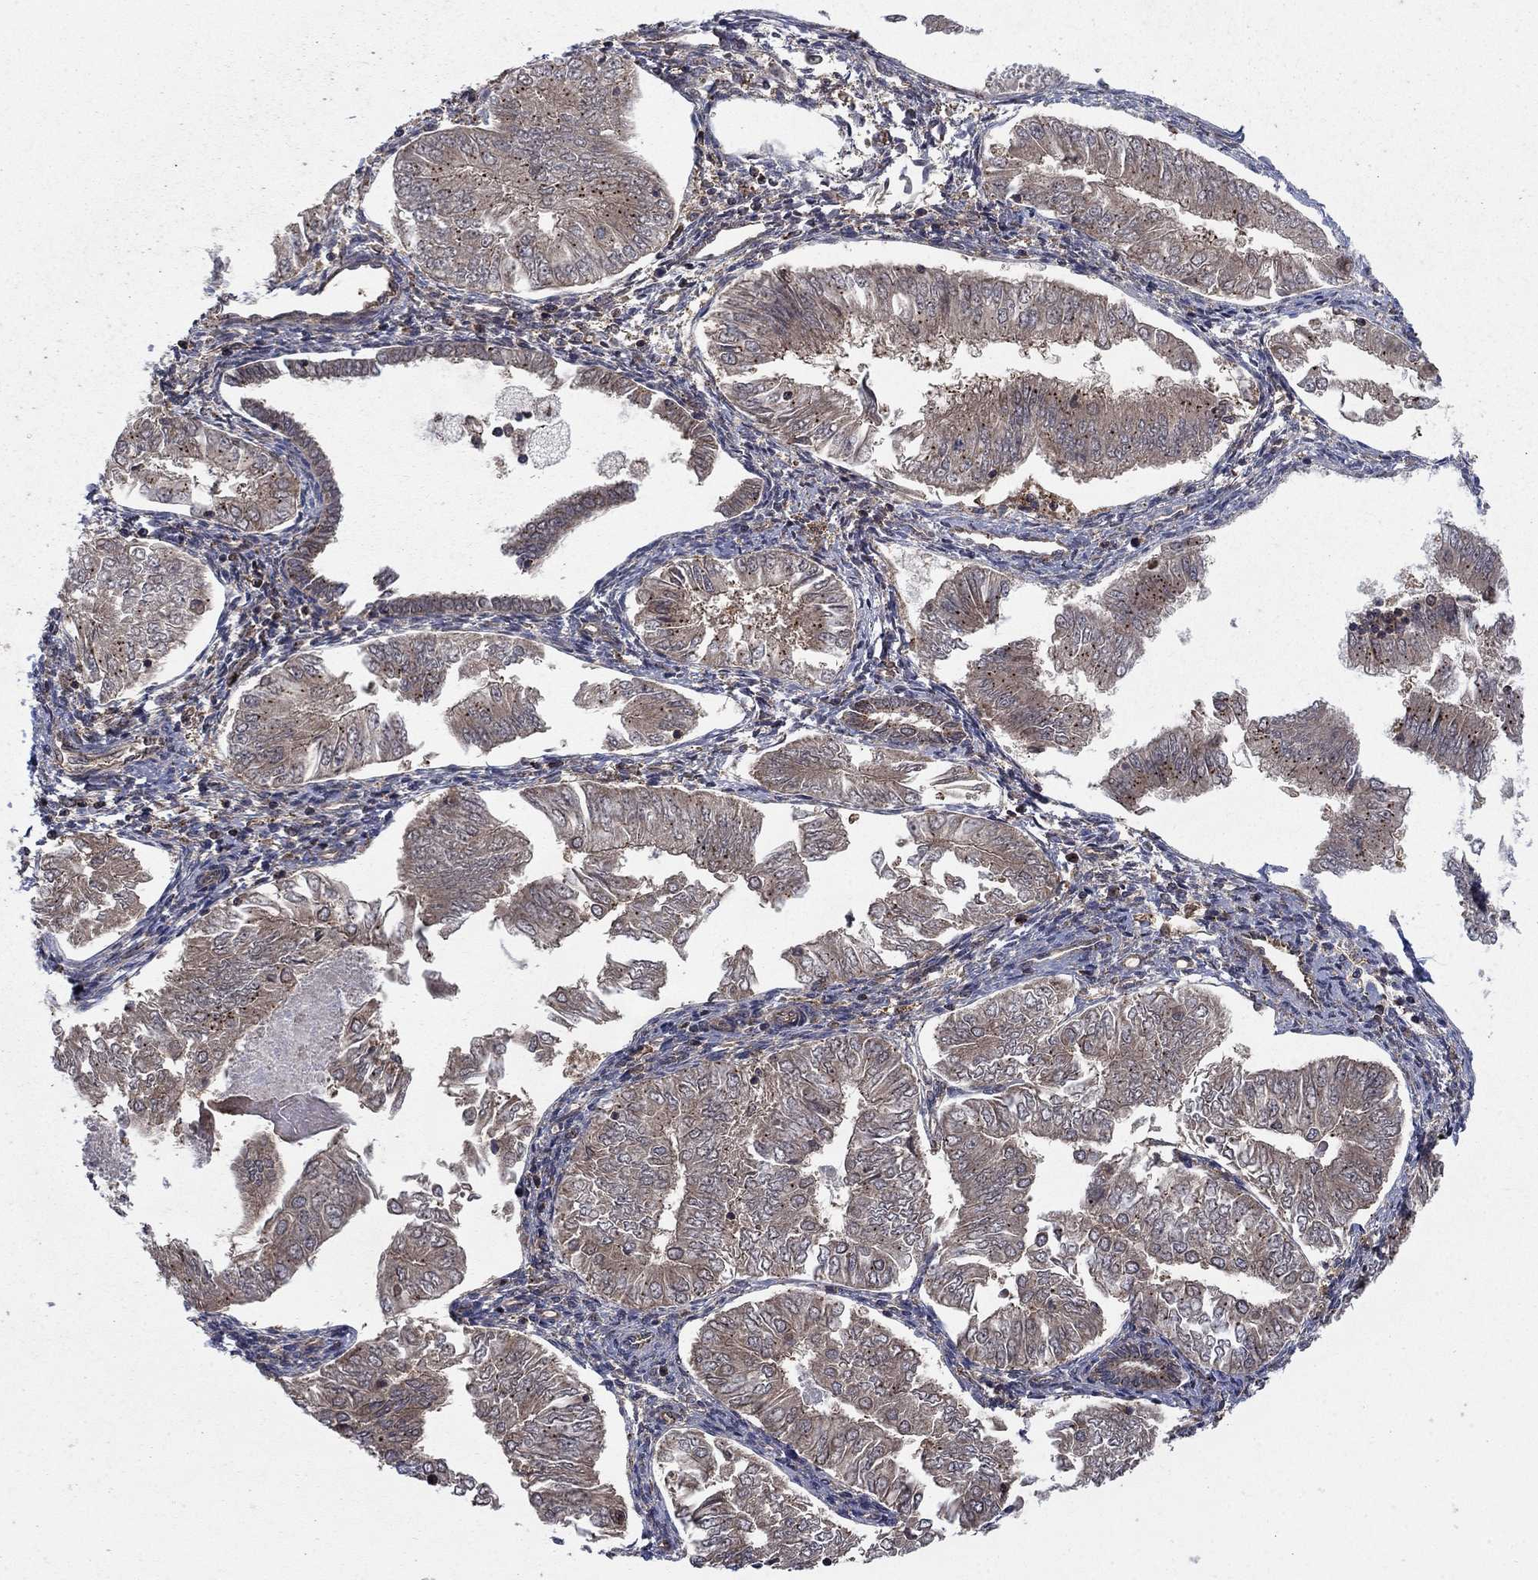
{"staining": {"intensity": "weak", "quantity": ">75%", "location": "cytoplasmic/membranous"}, "tissue": "endometrial cancer", "cell_type": "Tumor cells", "image_type": "cancer", "snomed": [{"axis": "morphology", "description": "Adenocarcinoma, NOS"}, {"axis": "topography", "description": "Endometrium"}], "caption": "Immunohistochemical staining of human endometrial adenocarcinoma displays weak cytoplasmic/membranous protein expression in approximately >75% of tumor cells. (DAB IHC with brightfield microscopy, high magnification).", "gene": "IFI35", "patient": {"sex": "female", "age": 53}}